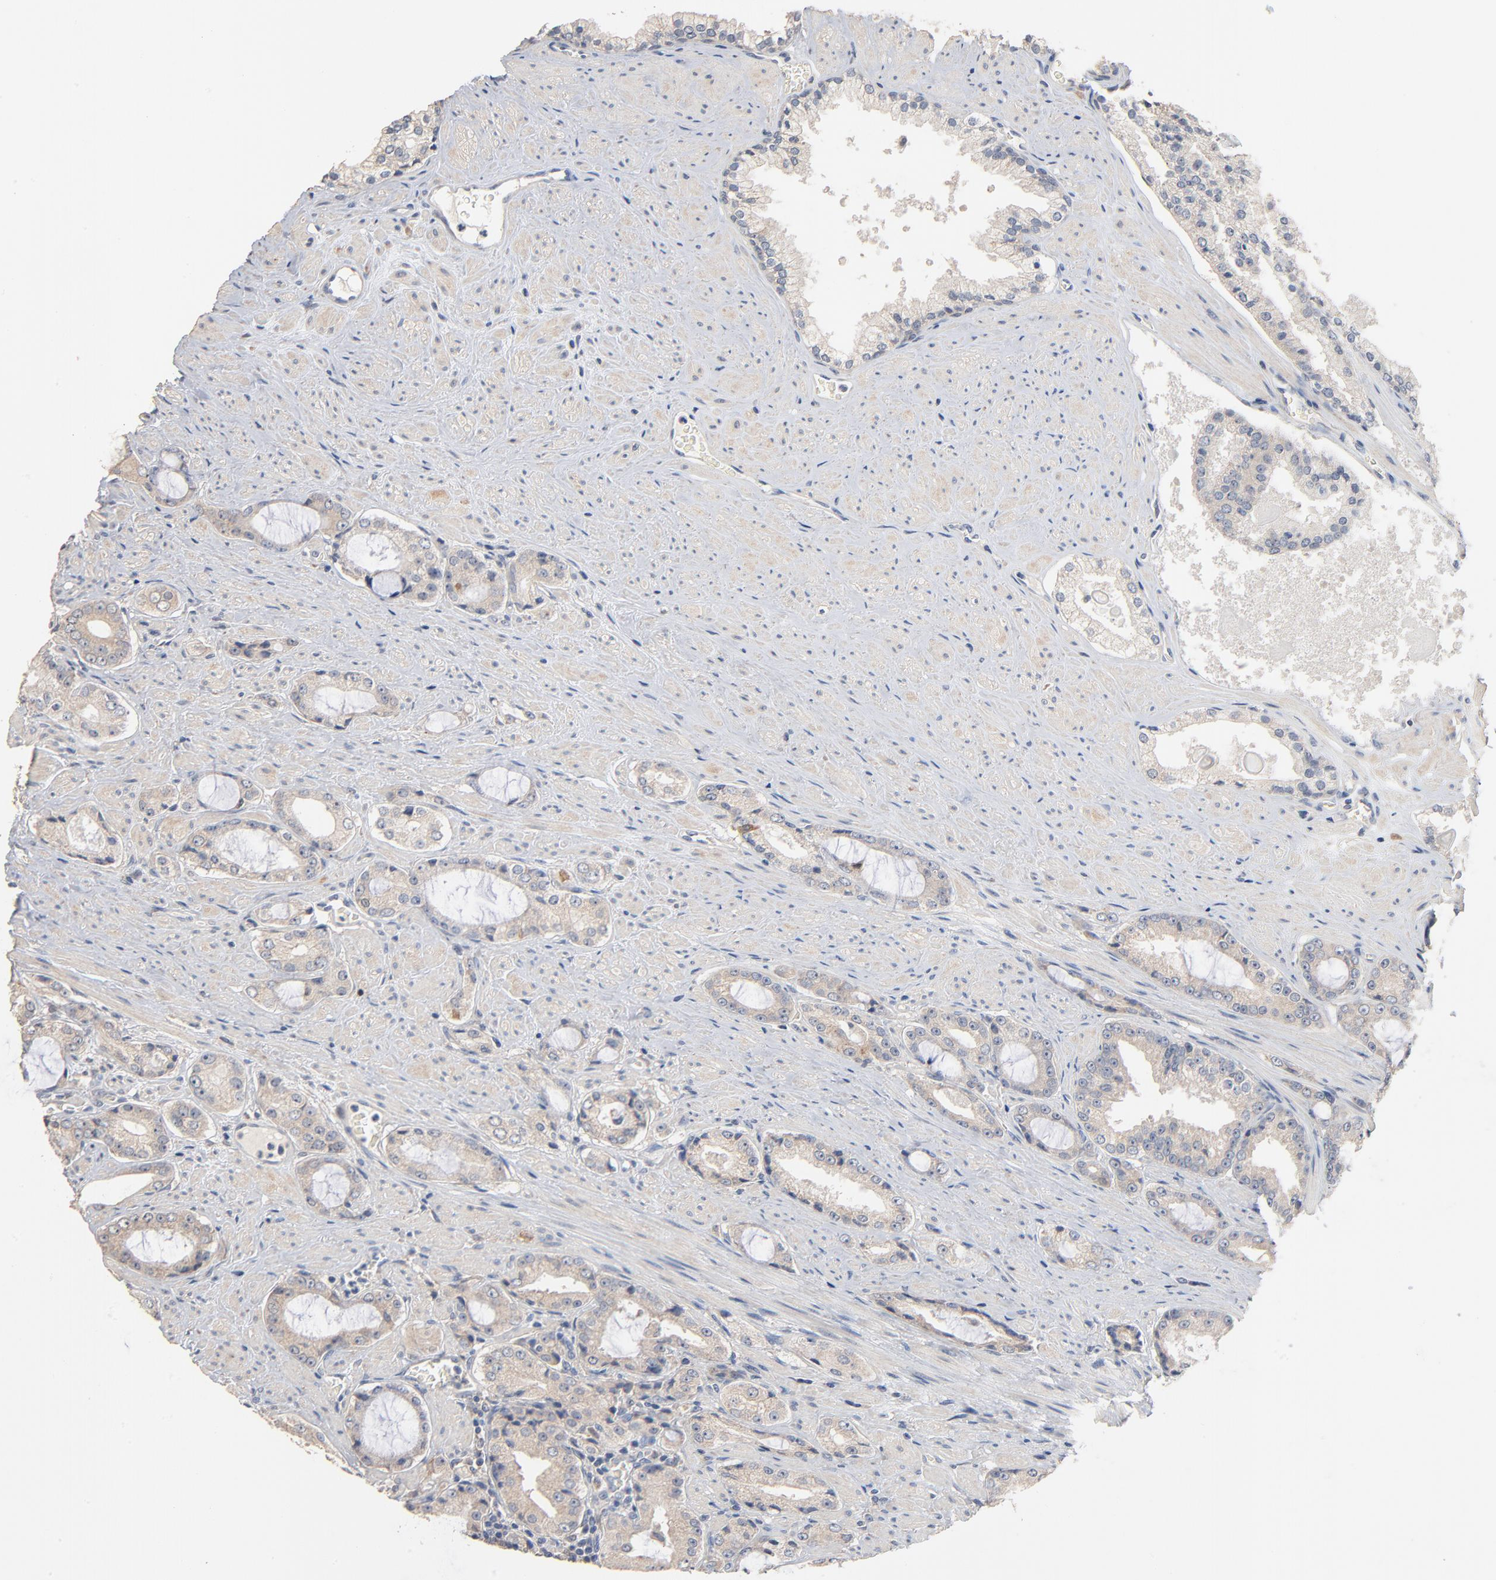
{"staining": {"intensity": "weak", "quantity": "25%-75%", "location": "cytoplasmic/membranous"}, "tissue": "prostate cancer", "cell_type": "Tumor cells", "image_type": "cancer", "snomed": [{"axis": "morphology", "description": "Adenocarcinoma, Medium grade"}, {"axis": "topography", "description": "Prostate"}], "caption": "DAB immunohistochemical staining of prostate medium-grade adenocarcinoma reveals weak cytoplasmic/membranous protein staining in approximately 25%-75% of tumor cells.", "gene": "ZDHHC8", "patient": {"sex": "male", "age": 60}}